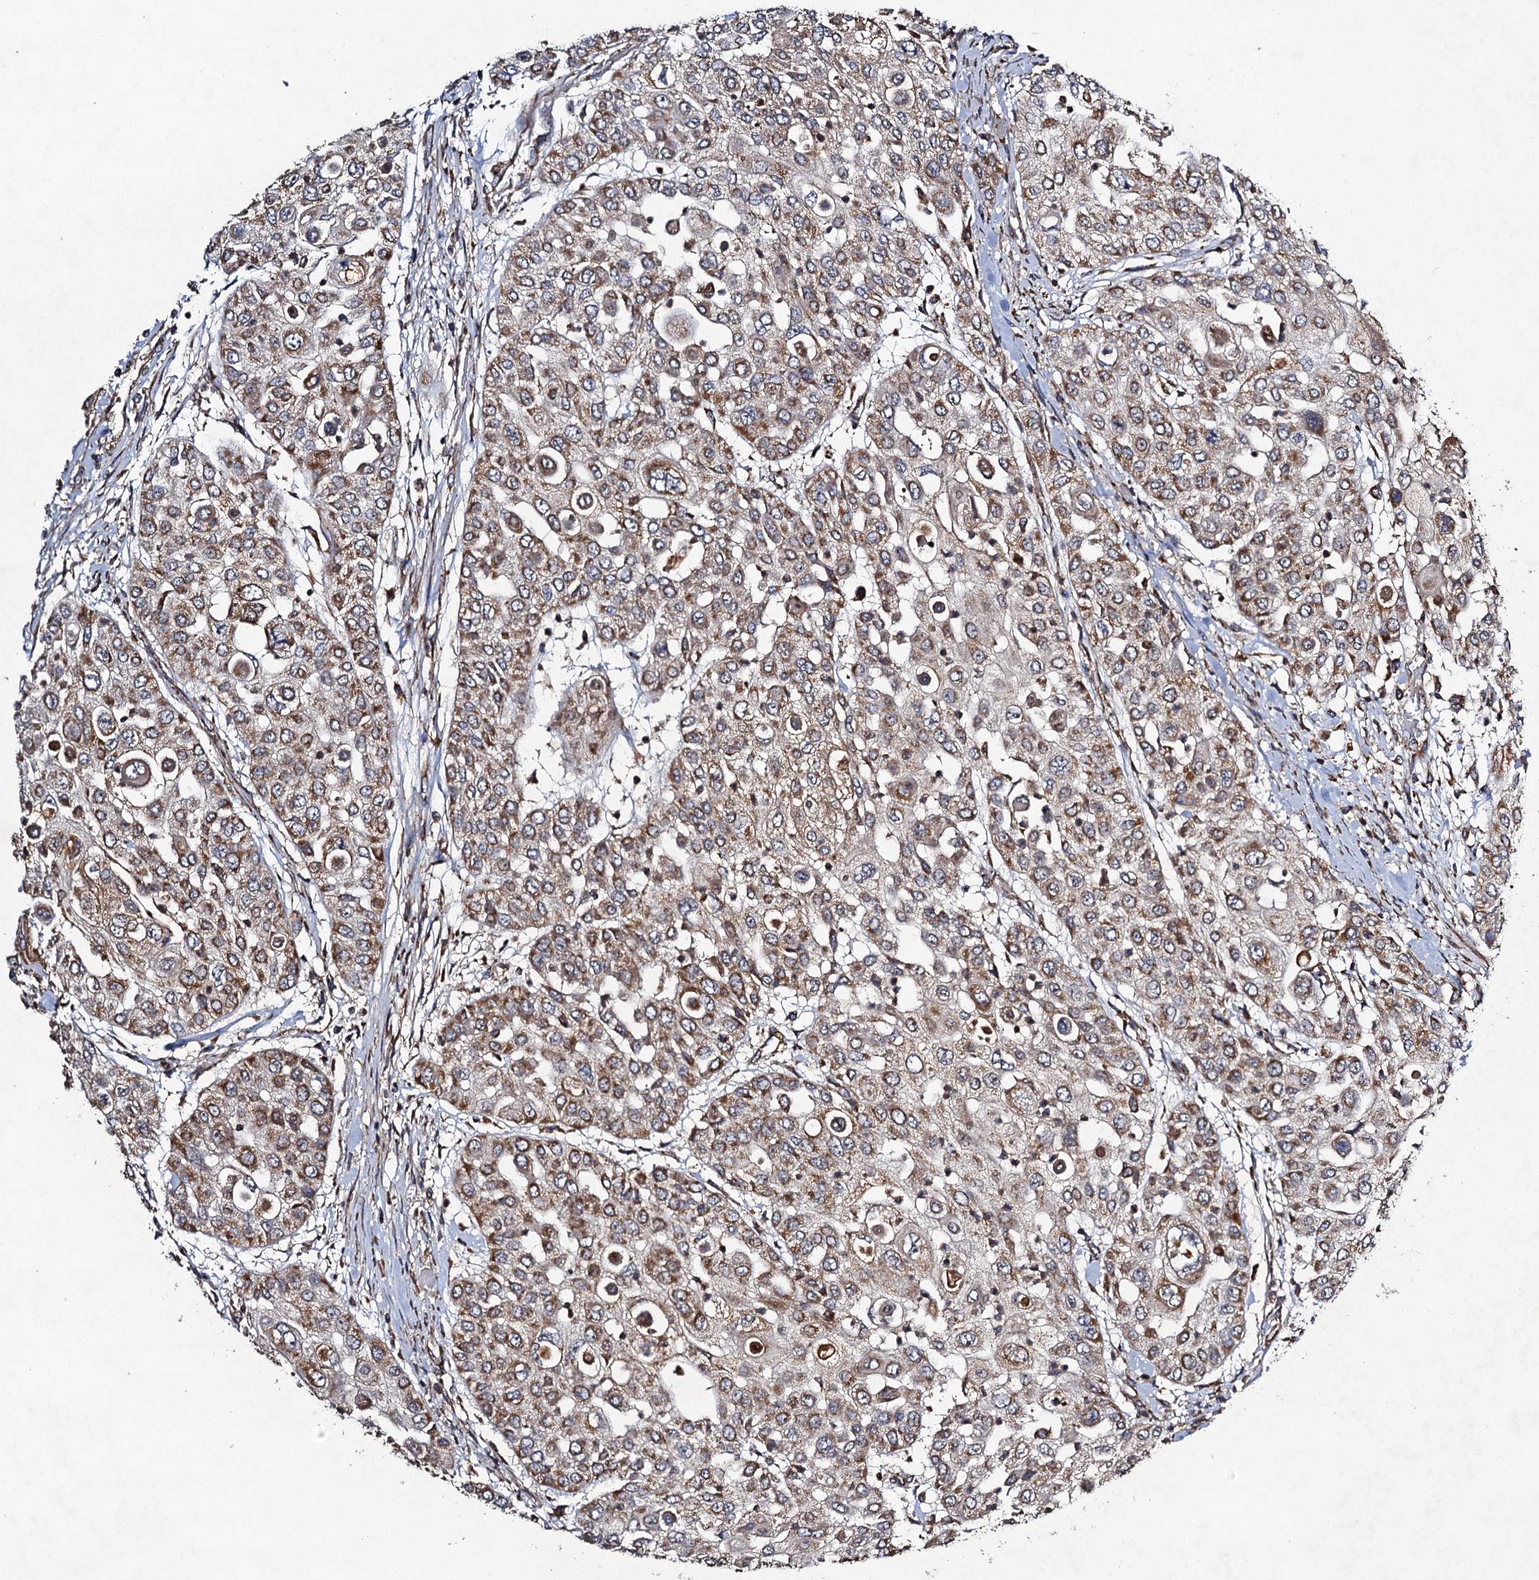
{"staining": {"intensity": "moderate", "quantity": ">75%", "location": "cytoplasmic/membranous"}, "tissue": "urothelial cancer", "cell_type": "Tumor cells", "image_type": "cancer", "snomed": [{"axis": "morphology", "description": "Urothelial carcinoma, High grade"}, {"axis": "topography", "description": "Urinary bladder"}], "caption": "DAB immunohistochemical staining of urothelial carcinoma (high-grade) shows moderate cytoplasmic/membranous protein positivity in approximately >75% of tumor cells. (Stains: DAB (3,3'-diaminobenzidine) in brown, nuclei in blue, Microscopy: brightfield microscopy at high magnification).", "gene": "NDUFA13", "patient": {"sex": "female", "age": 79}}